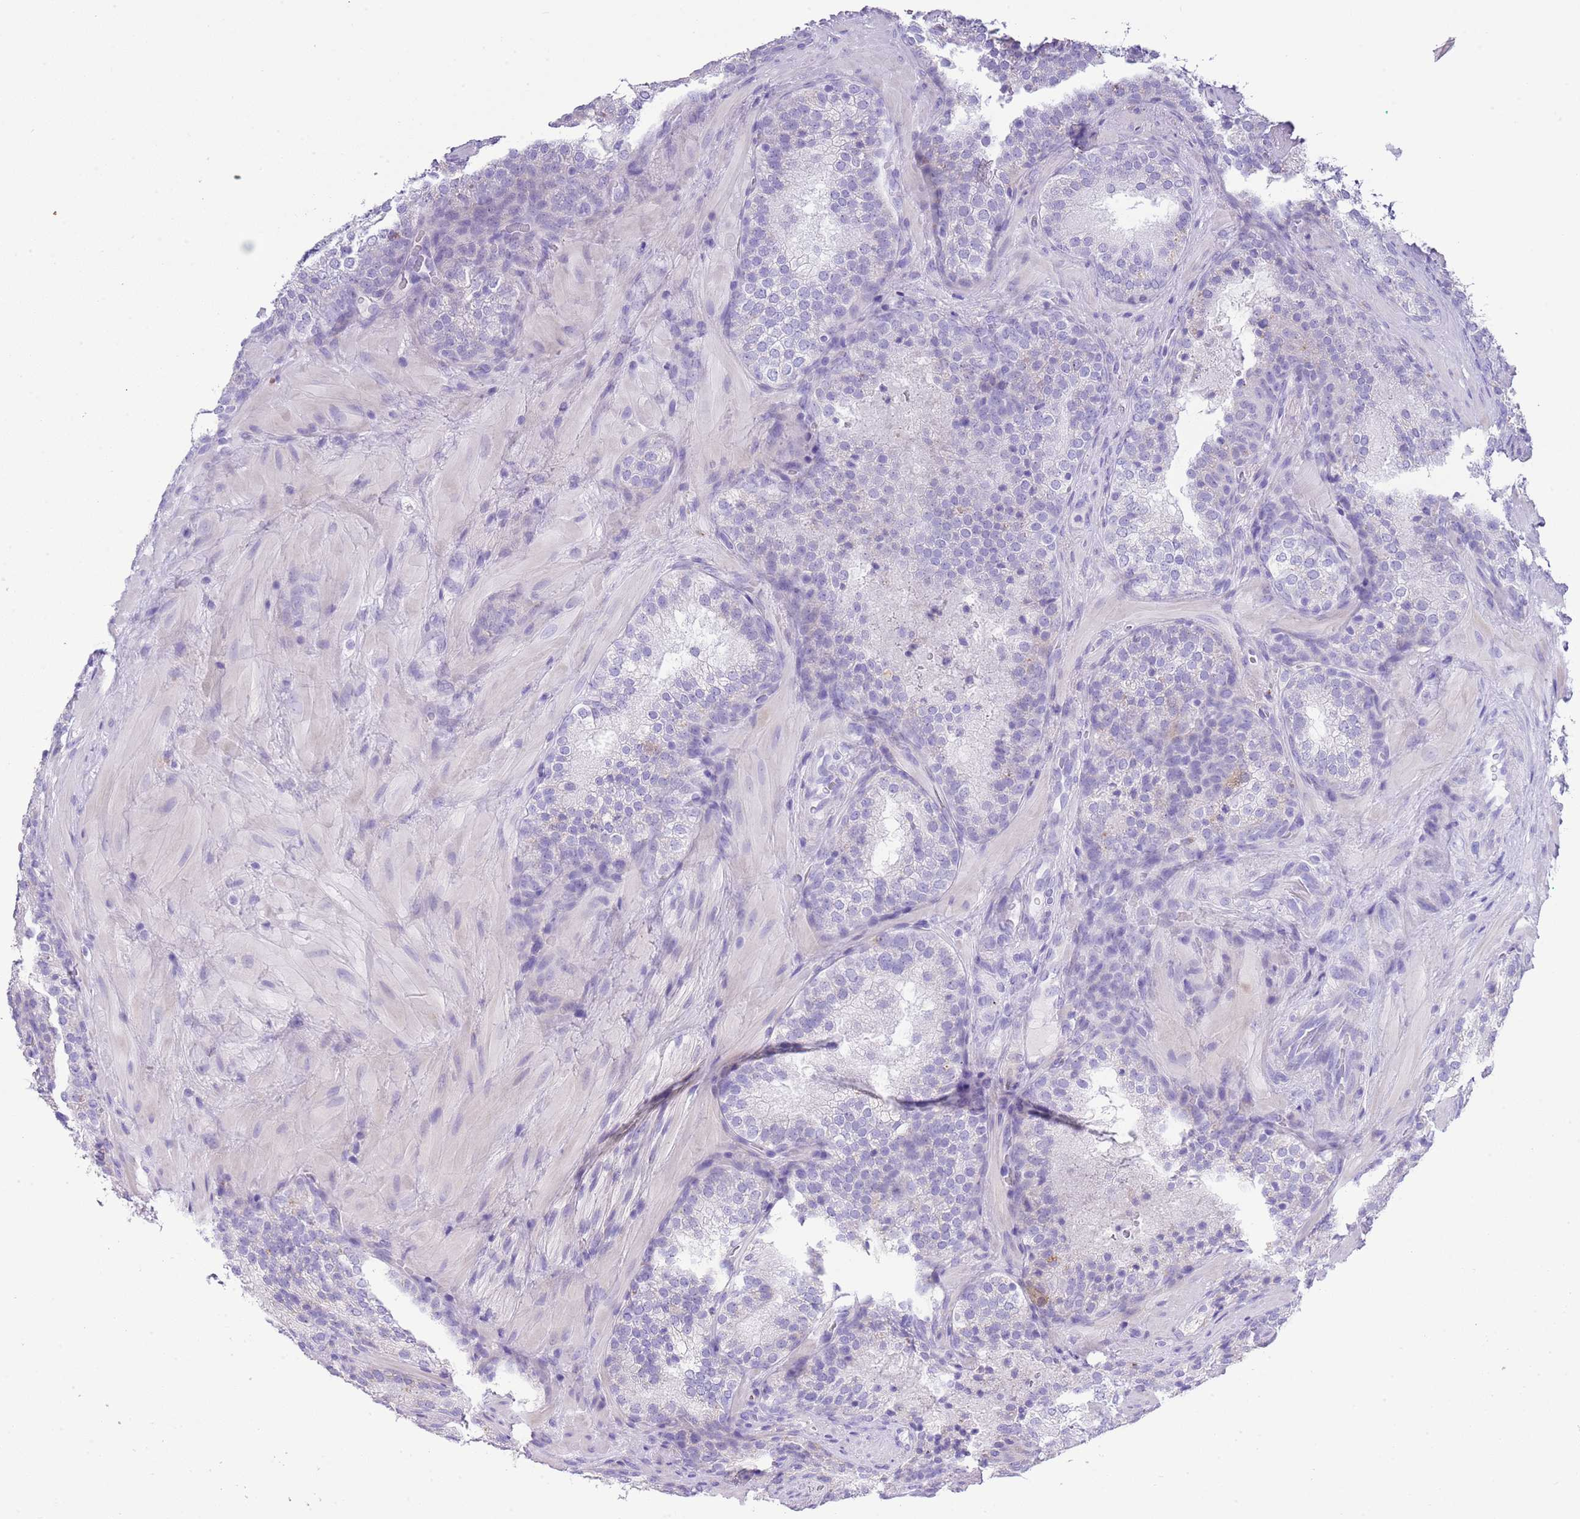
{"staining": {"intensity": "negative", "quantity": "none", "location": "none"}, "tissue": "prostate cancer", "cell_type": "Tumor cells", "image_type": "cancer", "snomed": [{"axis": "morphology", "description": "Adenocarcinoma, High grade"}, {"axis": "topography", "description": "Prostate"}], "caption": "Immunohistochemical staining of human prostate high-grade adenocarcinoma exhibits no significant expression in tumor cells.", "gene": "ABHD17C", "patient": {"sex": "male", "age": 56}}